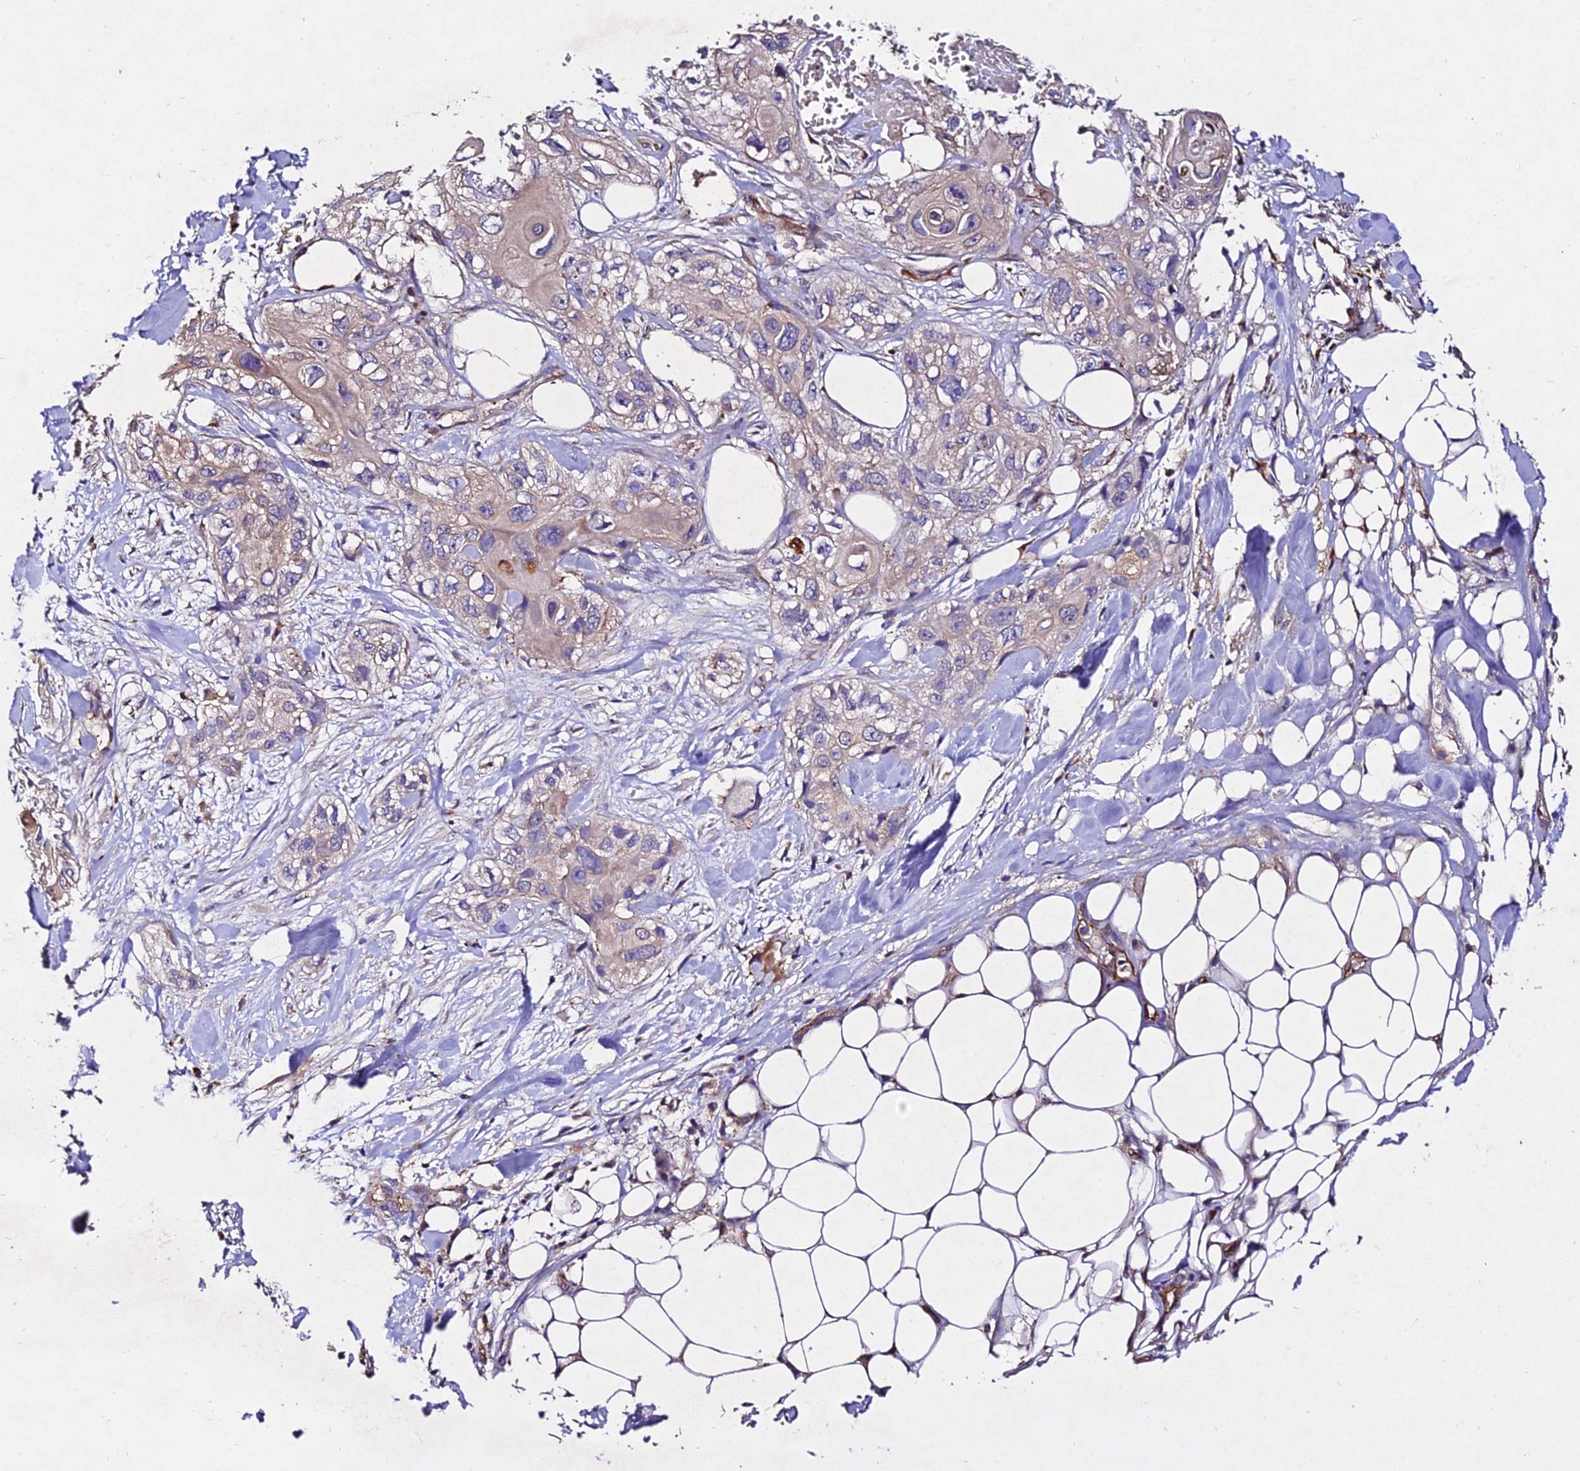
{"staining": {"intensity": "weak", "quantity": ">75%", "location": "cytoplasmic/membranous"}, "tissue": "skin cancer", "cell_type": "Tumor cells", "image_type": "cancer", "snomed": [{"axis": "morphology", "description": "Normal tissue, NOS"}, {"axis": "morphology", "description": "Squamous cell carcinoma, NOS"}, {"axis": "topography", "description": "Skin"}], "caption": "Tumor cells demonstrate low levels of weak cytoplasmic/membranous positivity in approximately >75% of cells in skin squamous cell carcinoma.", "gene": "AP3M2", "patient": {"sex": "male", "age": 72}}